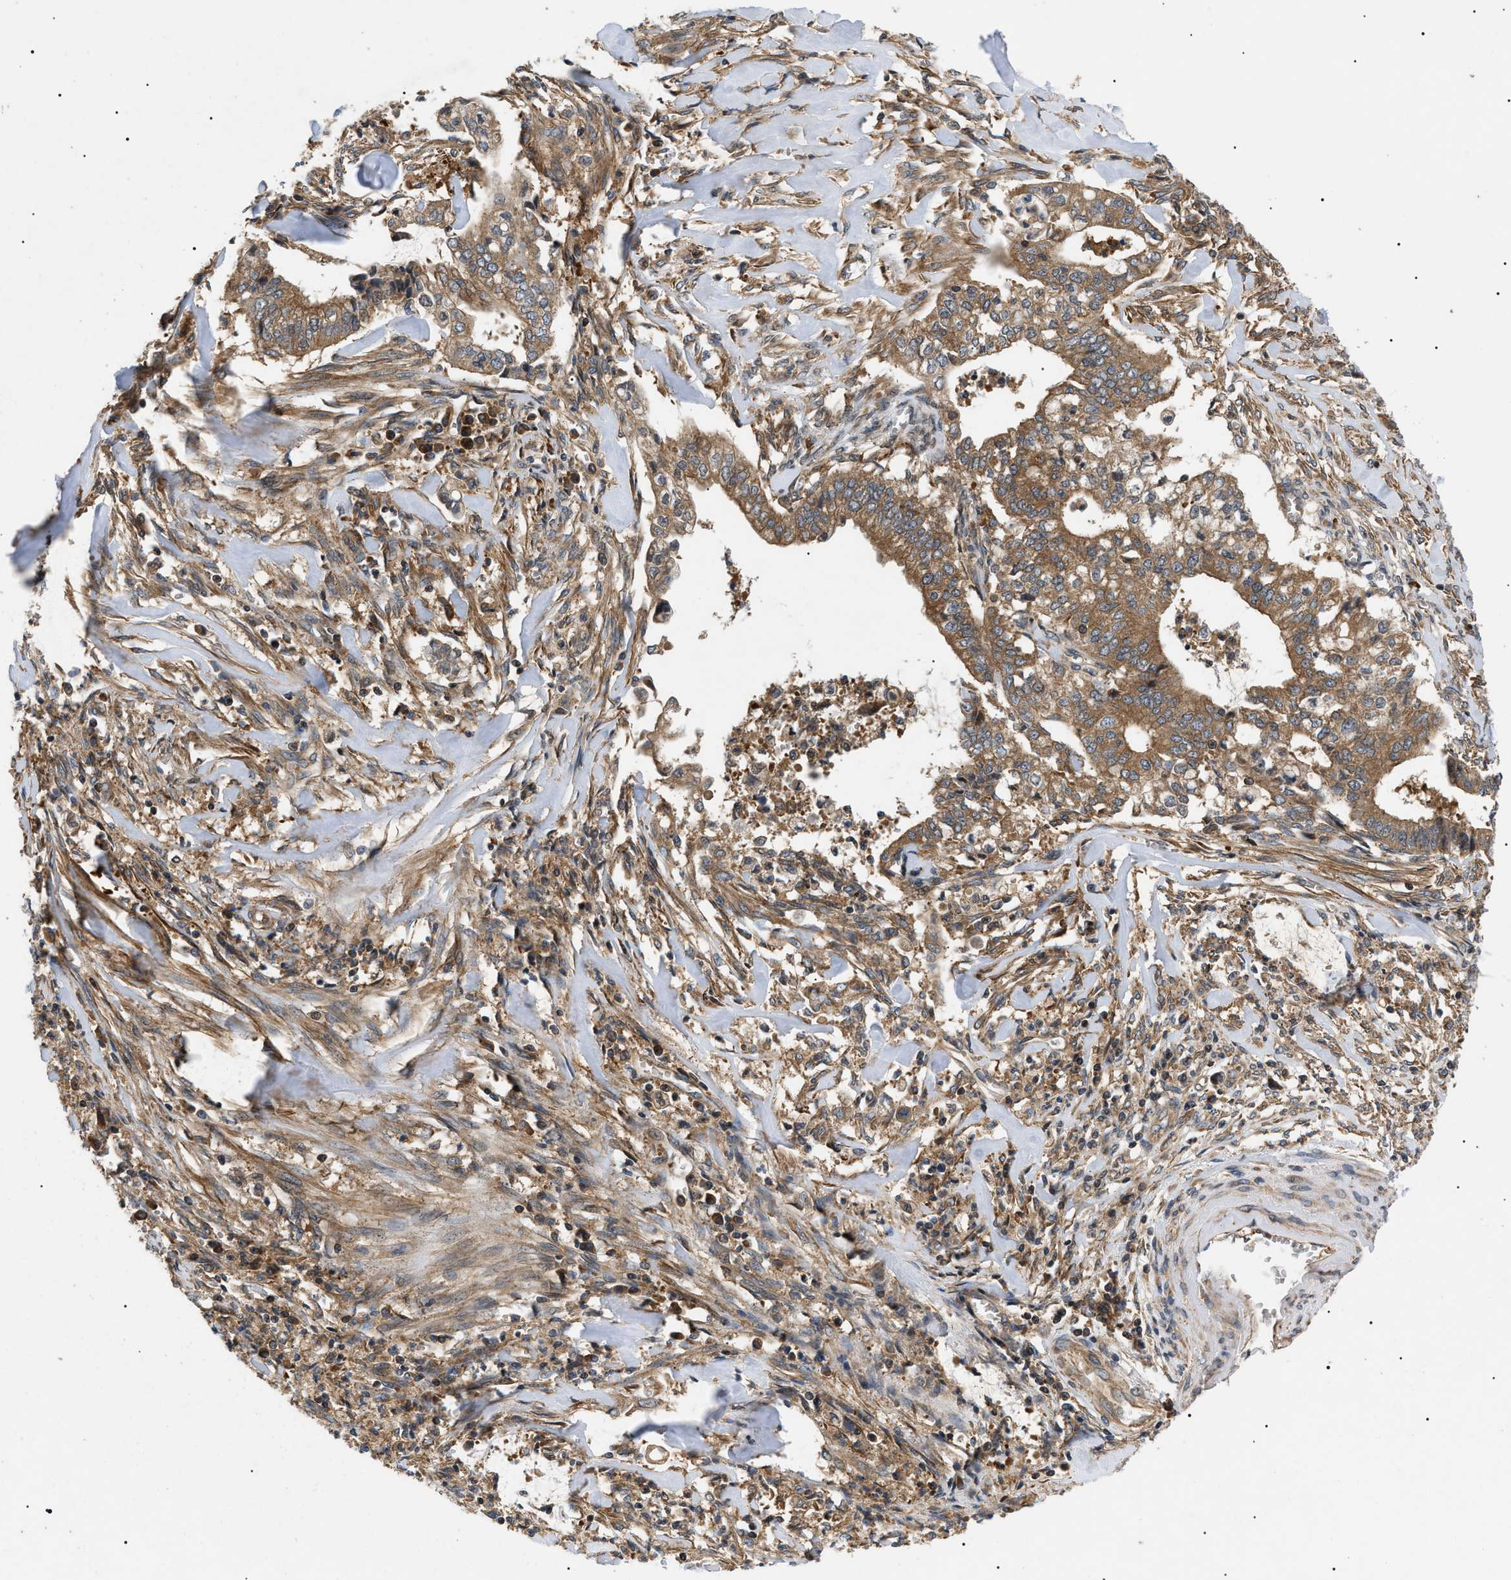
{"staining": {"intensity": "moderate", "quantity": ">75%", "location": "cytoplasmic/membranous"}, "tissue": "cervical cancer", "cell_type": "Tumor cells", "image_type": "cancer", "snomed": [{"axis": "morphology", "description": "Adenocarcinoma, NOS"}, {"axis": "topography", "description": "Cervix"}], "caption": "The immunohistochemical stain highlights moderate cytoplasmic/membranous expression in tumor cells of adenocarcinoma (cervical) tissue.", "gene": "PPM1B", "patient": {"sex": "female", "age": 44}}